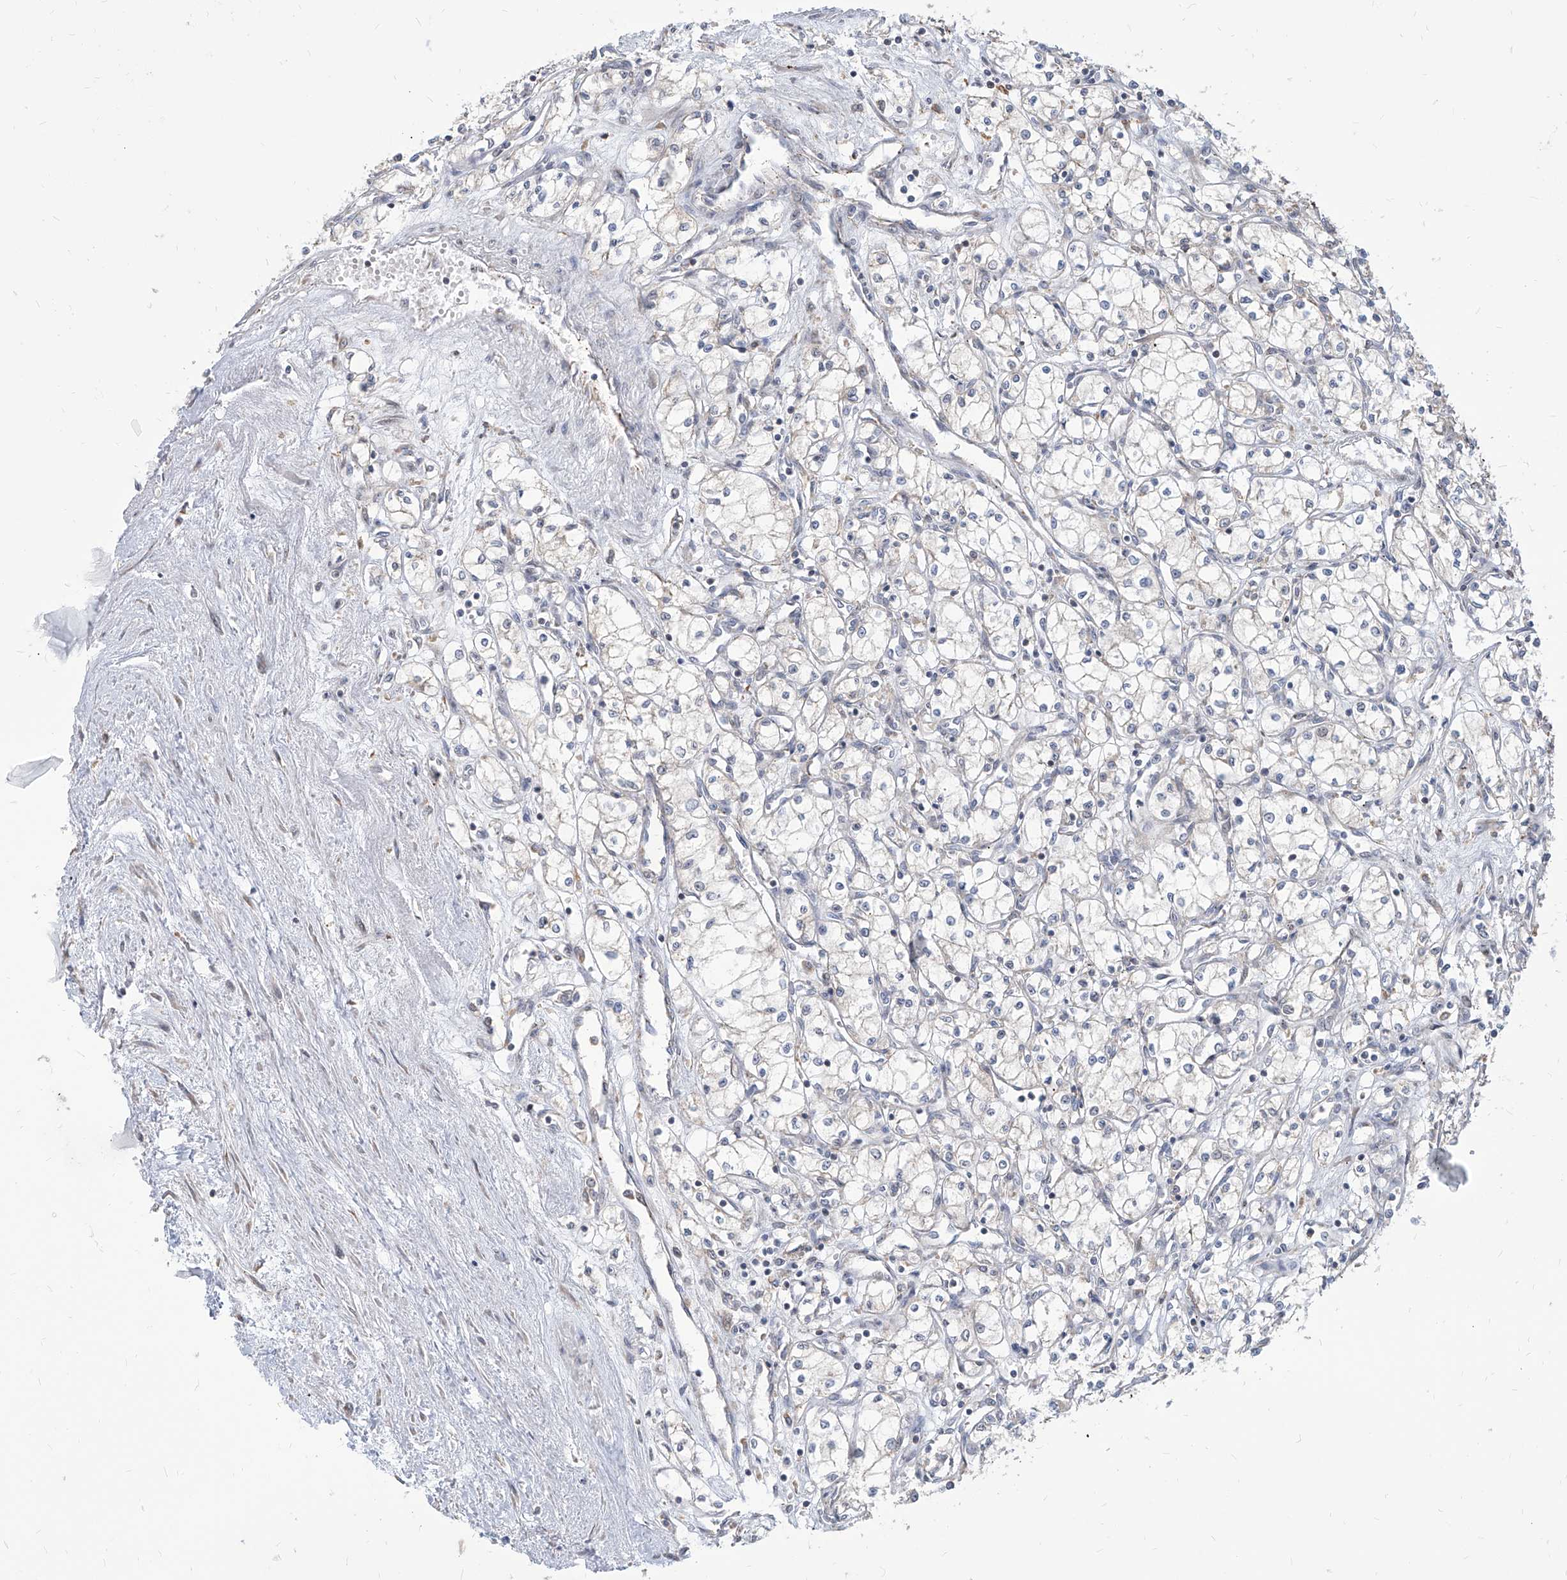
{"staining": {"intensity": "negative", "quantity": "none", "location": "none"}, "tissue": "renal cancer", "cell_type": "Tumor cells", "image_type": "cancer", "snomed": [{"axis": "morphology", "description": "Adenocarcinoma, NOS"}, {"axis": "topography", "description": "Kidney"}], "caption": "The image shows no staining of tumor cells in renal cancer (adenocarcinoma). The staining was performed using DAB to visualize the protein expression in brown, while the nuclei were stained in blue with hematoxylin (Magnification: 20x).", "gene": "FAM83B", "patient": {"sex": "male", "age": 59}}